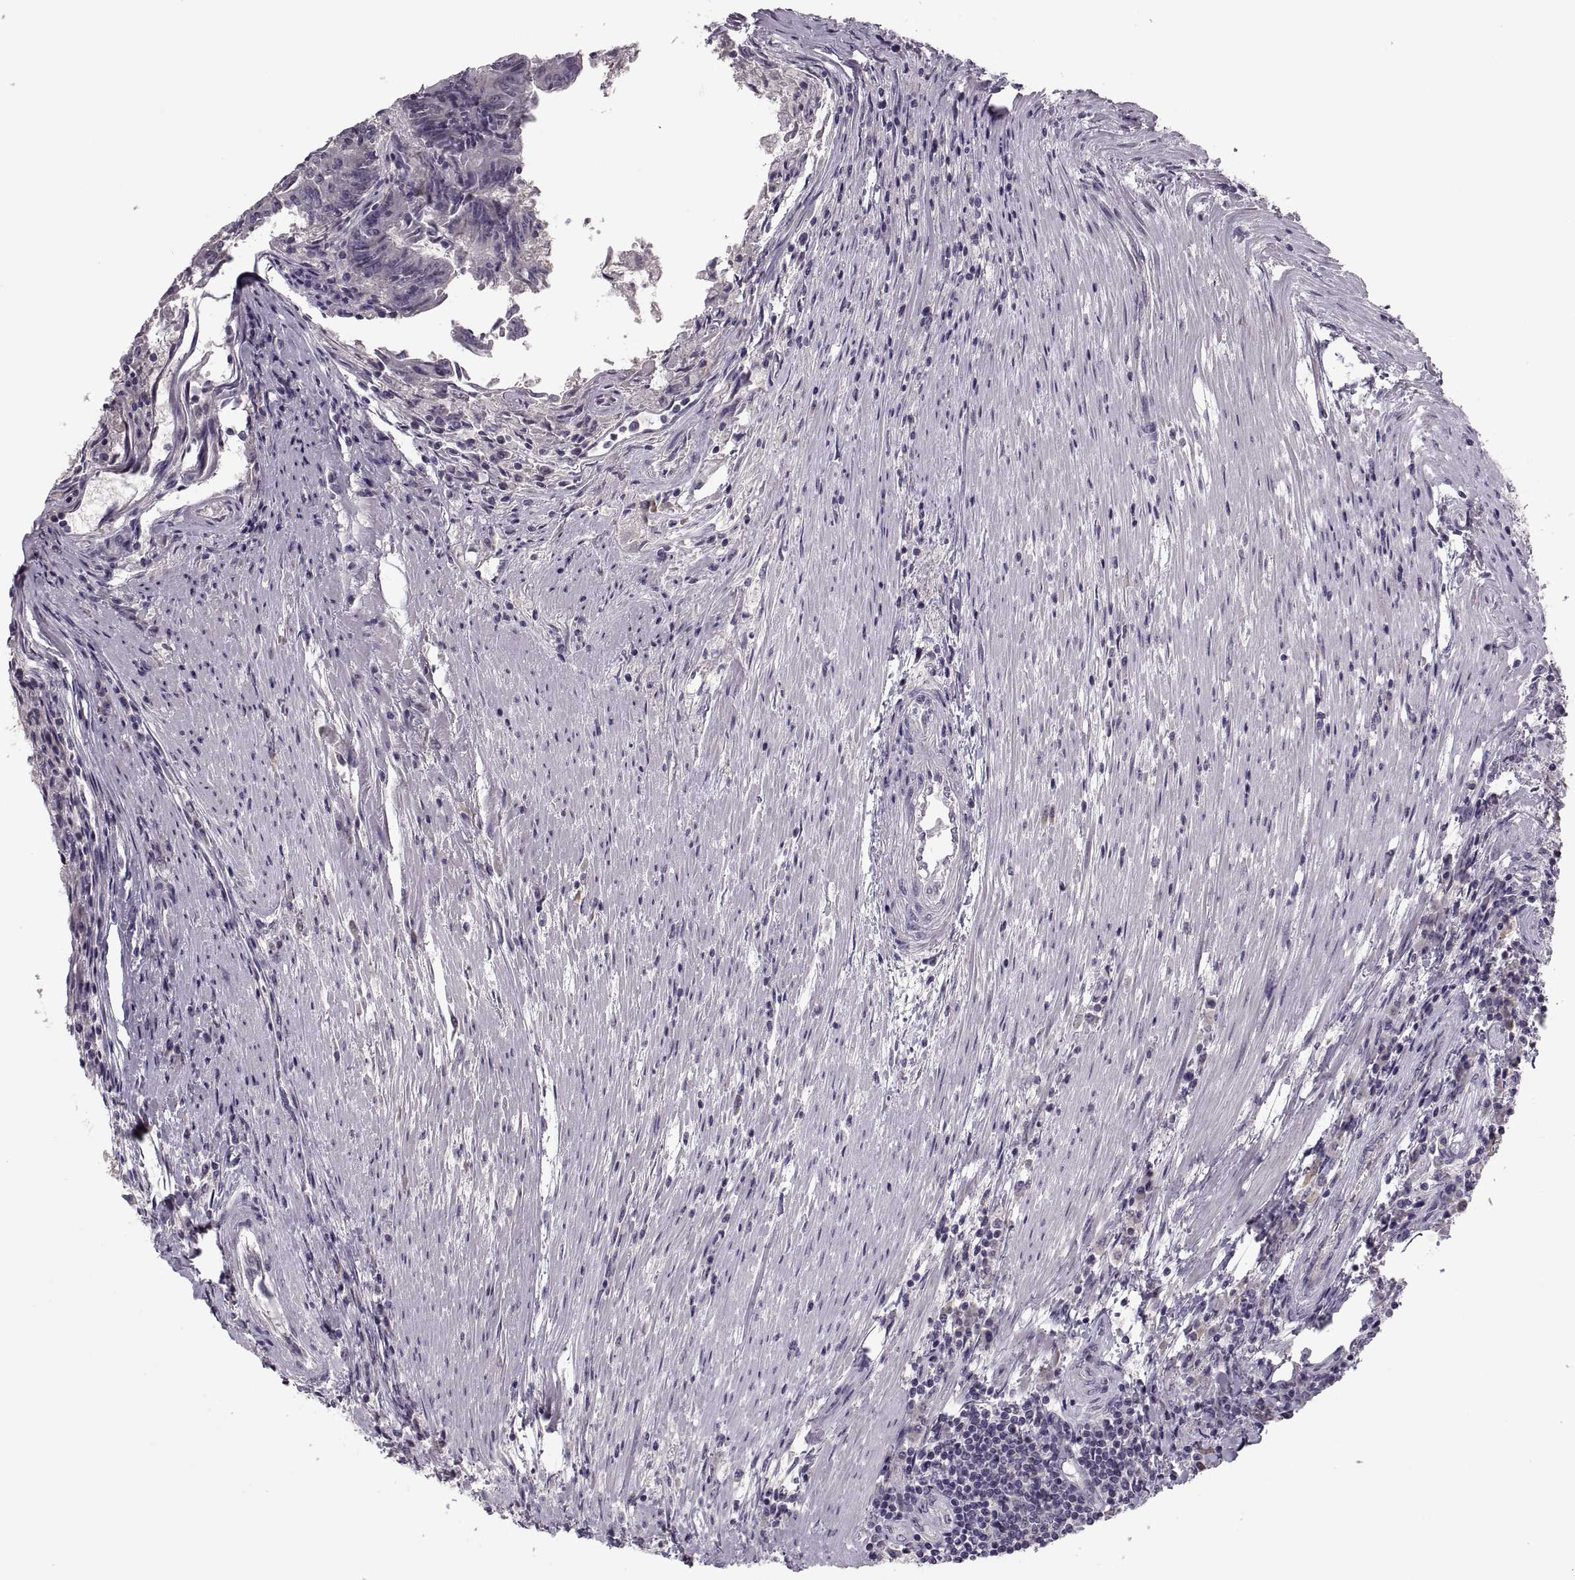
{"staining": {"intensity": "negative", "quantity": "none", "location": "none"}, "tissue": "colorectal cancer", "cell_type": "Tumor cells", "image_type": "cancer", "snomed": [{"axis": "morphology", "description": "Adenocarcinoma, NOS"}, {"axis": "topography", "description": "Colon"}], "caption": "This is a histopathology image of IHC staining of colorectal cancer, which shows no positivity in tumor cells.", "gene": "CACNA1F", "patient": {"sex": "female", "age": 70}}